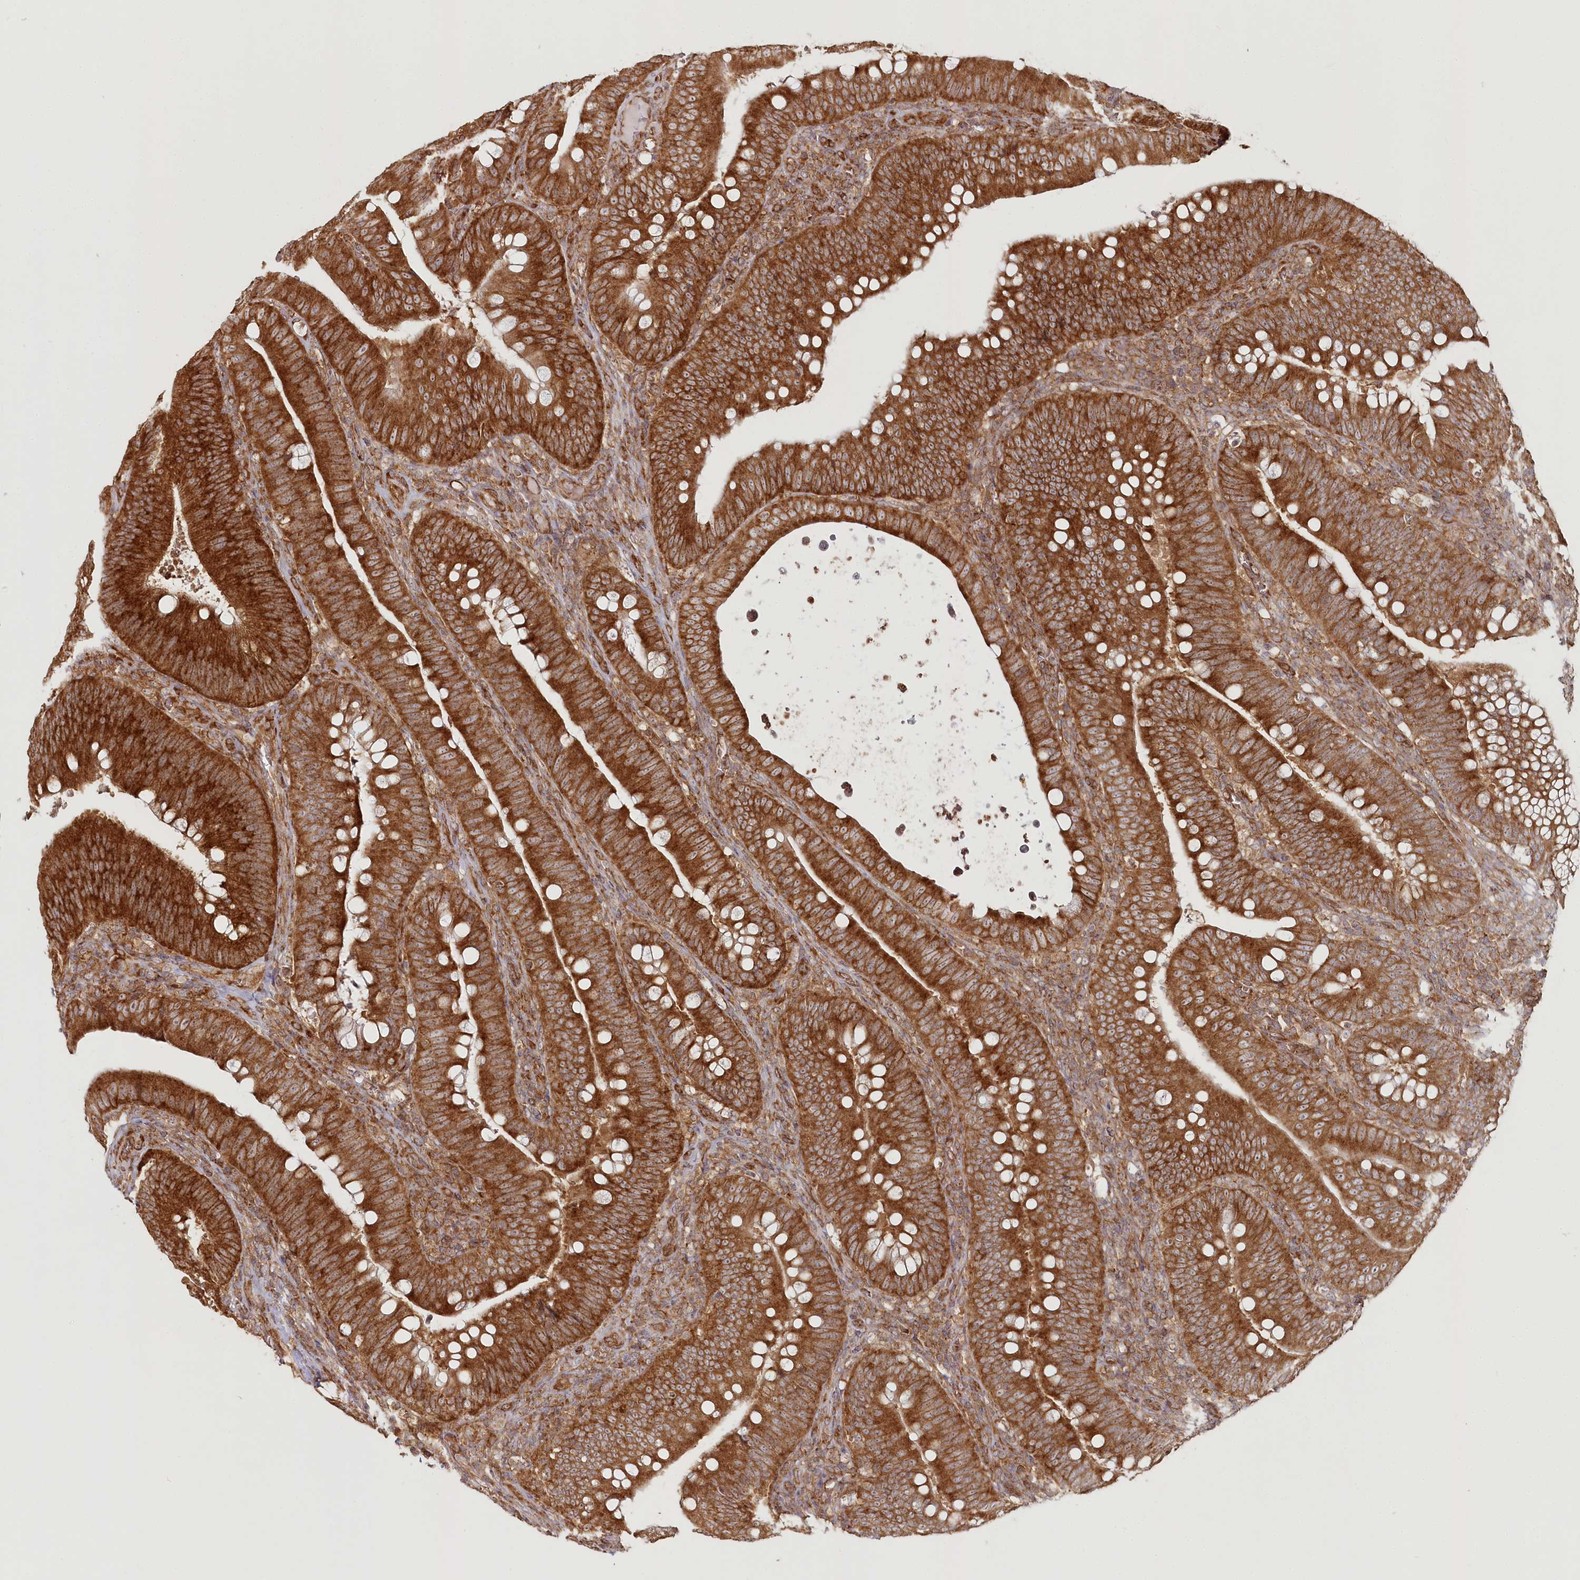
{"staining": {"intensity": "strong", "quantity": ">75%", "location": "cytoplasmic/membranous"}, "tissue": "colorectal cancer", "cell_type": "Tumor cells", "image_type": "cancer", "snomed": [{"axis": "morphology", "description": "Normal tissue, NOS"}, {"axis": "topography", "description": "Colon"}], "caption": "Immunohistochemical staining of colorectal cancer shows high levels of strong cytoplasmic/membranous protein positivity in approximately >75% of tumor cells.", "gene": "OTUD4", "patient": {"sex": "female", "age": 82}}